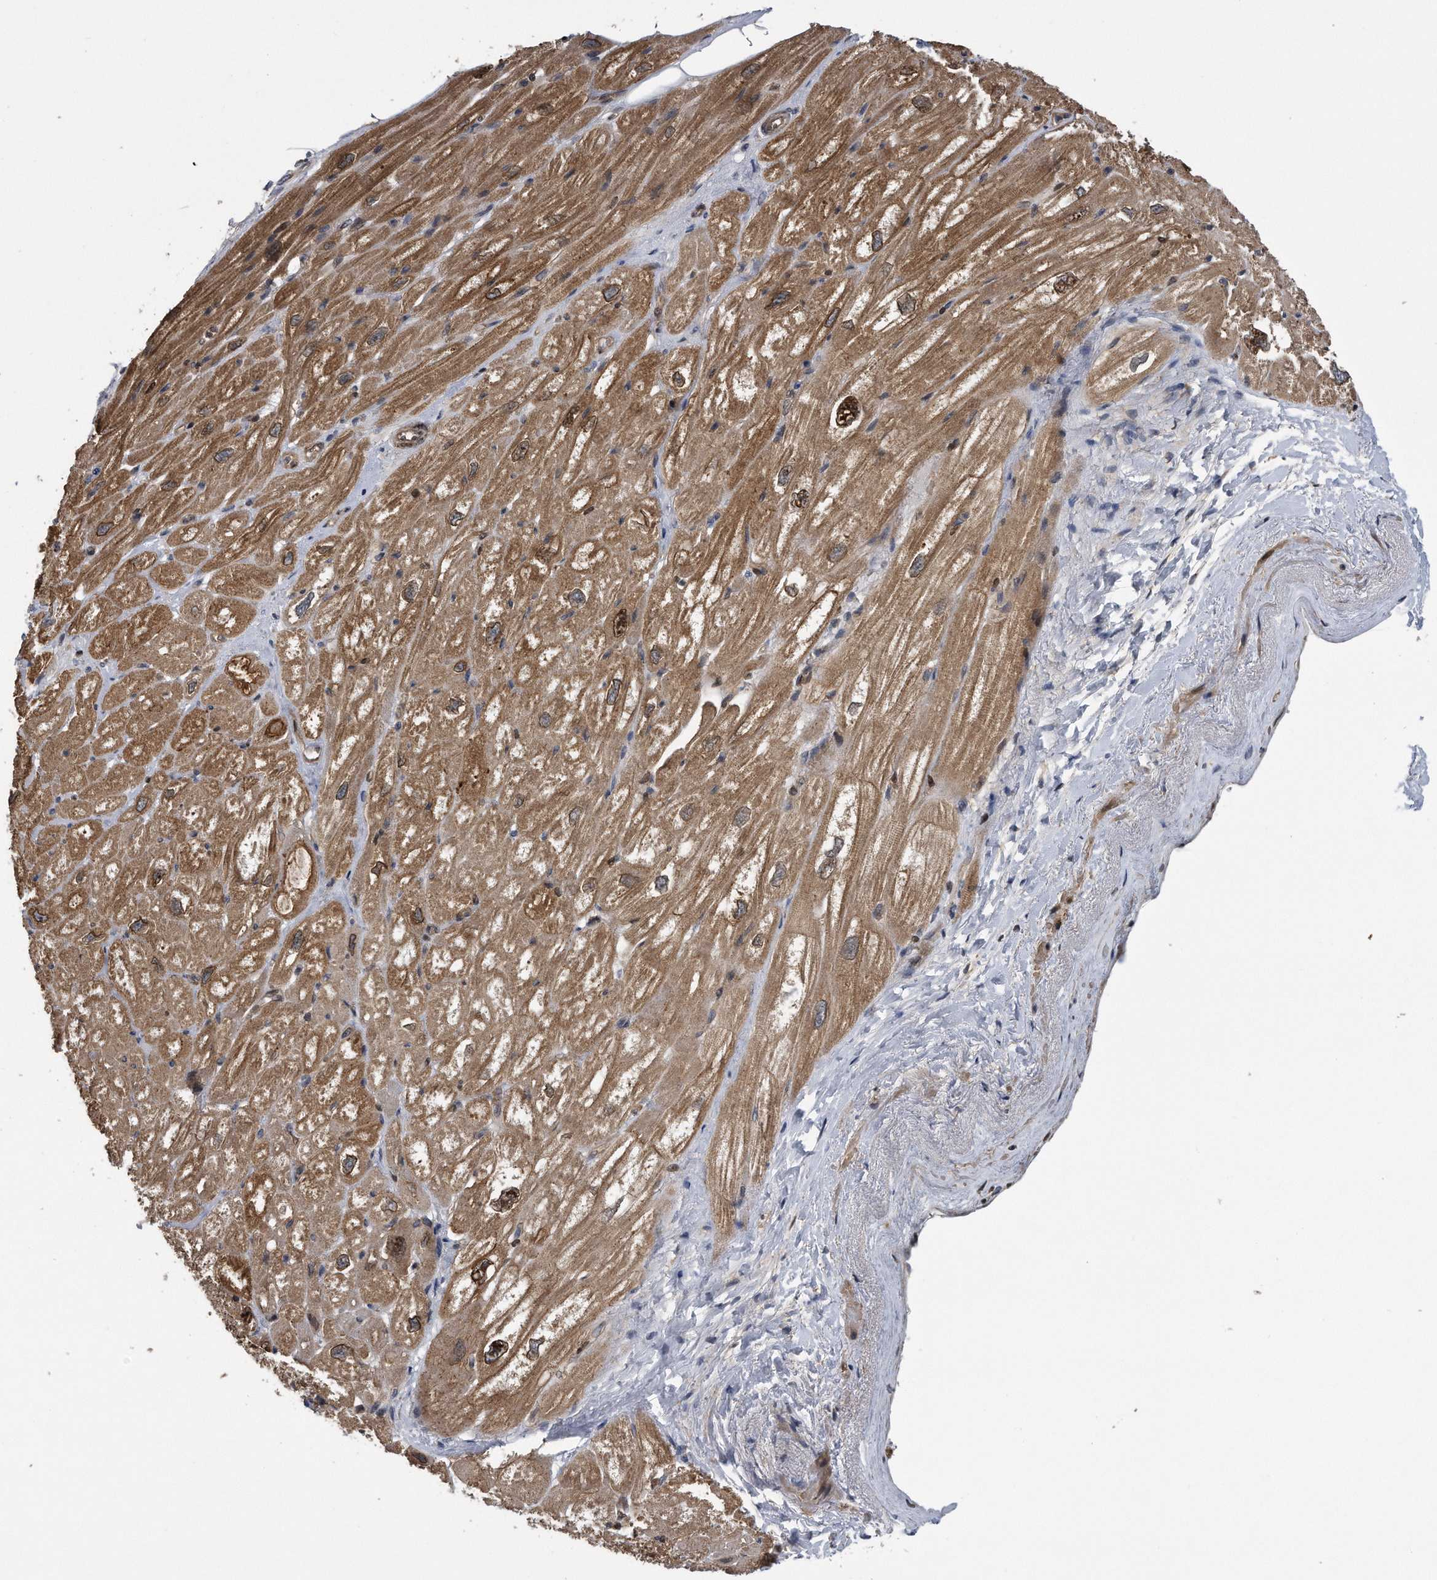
{"staining": {"intensity": "moderate", "quantity": ">75%", "location": "cytoplasmic/membranous,nuclear"}, "tissue": "heart muscle", "cell_type": "Cardiomyocytes", "image_type": "normal", "snomed": [{"axis": "morphology", "description": "Normal tissue, NOS"}, {"axis": "topography", "description": "Heart"}], "caption": "Immunohistochemistry (IHC) micrograph of normal human heart muscle stained for a protein (brown), which displays medium levels of moderate cytoplasmic/membranous,nuclear staining in about >75% of cardiomyocytes.", "gene": "ZNF79", "patient": {"sex": "male", "age": 50}}